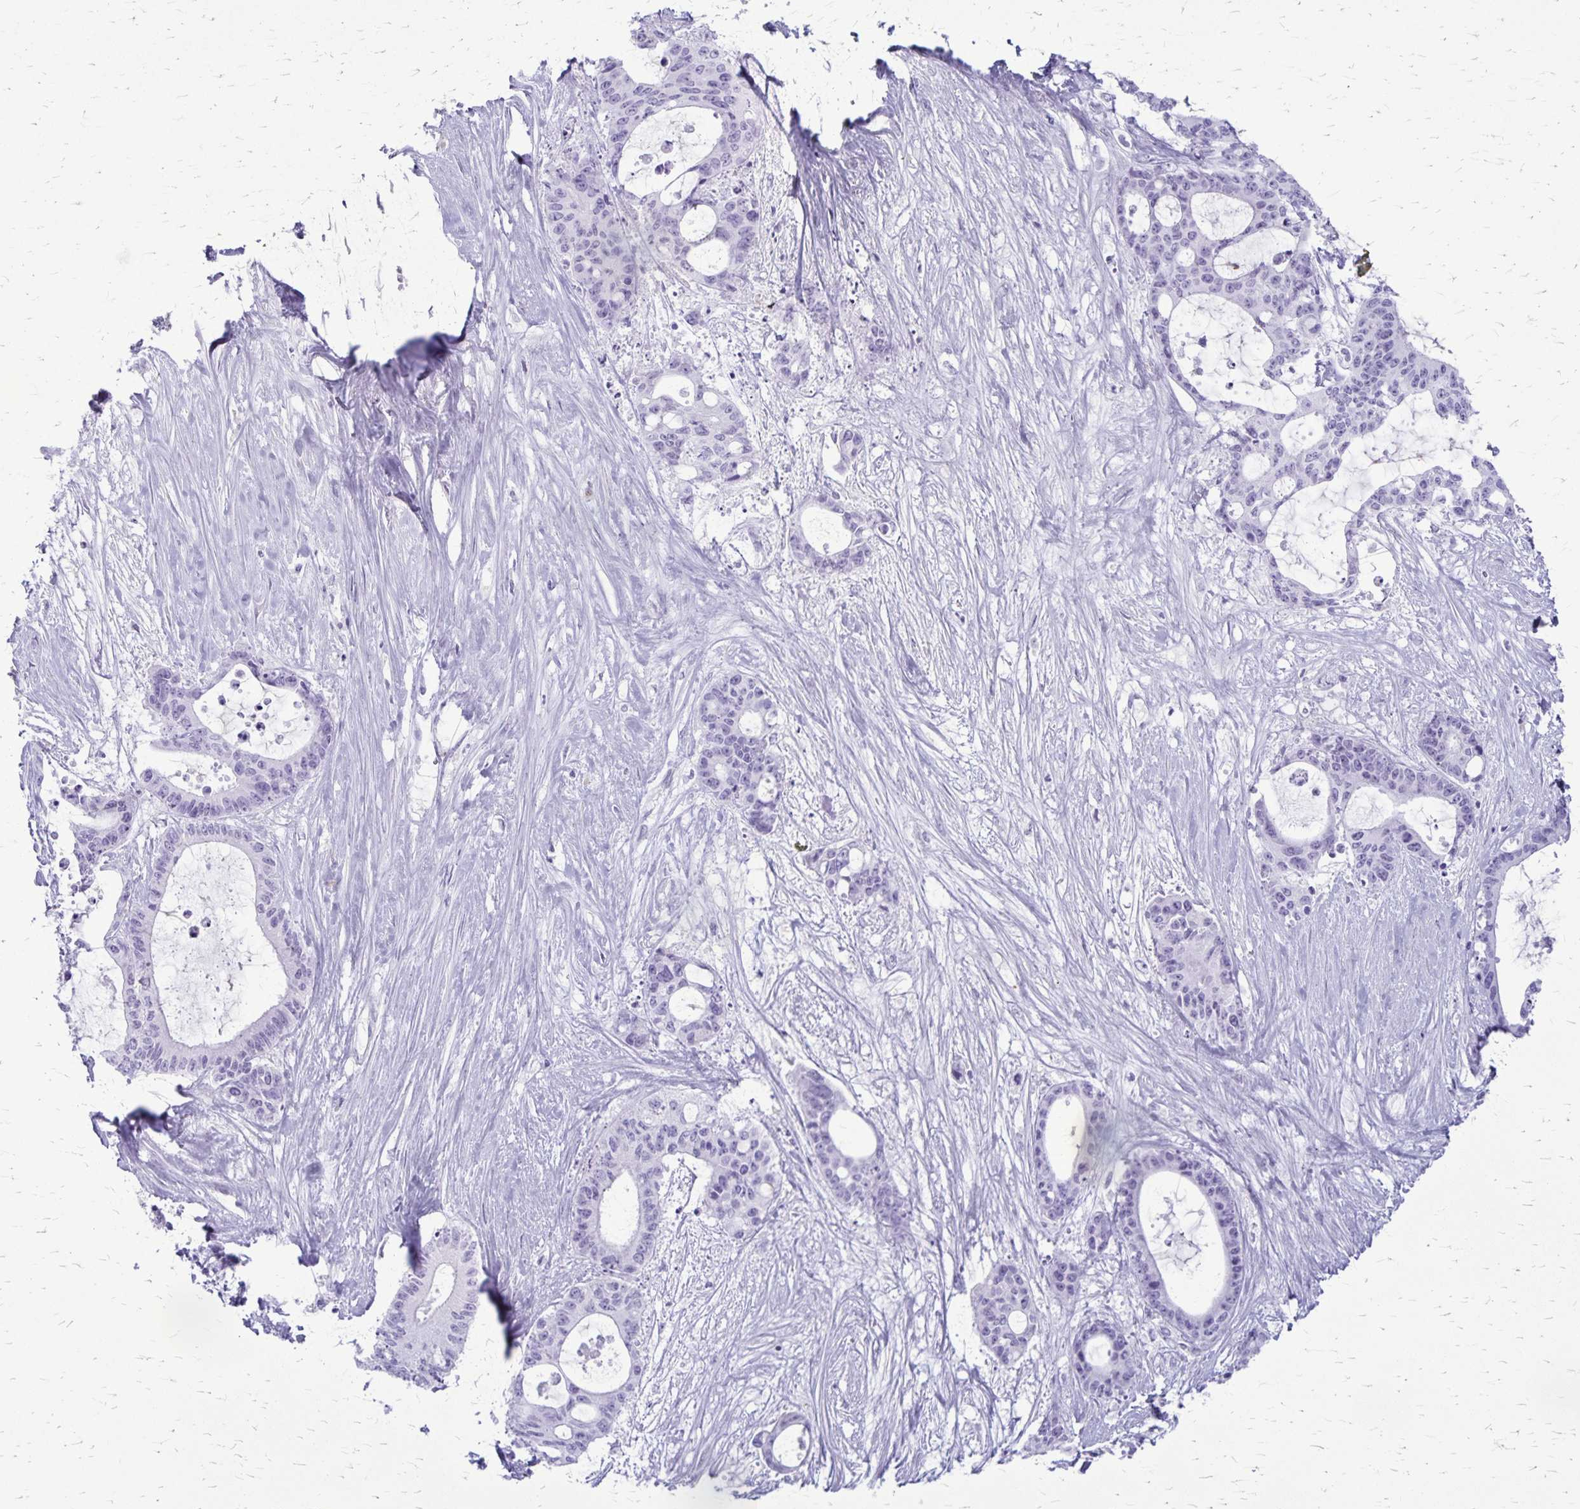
{"staining": {"intensity": "negative", "quantity": "none", "location": "none"}, "tissue": "liver cancer", "cell_type": "Tumor cells", "image_type": "cancer", "snomed": [{"axis": "morphology", "description": "Normal tissue, NOS"}, {"axis": "morphology", "description": "Cholangiocarcinoma"}, {"axis": "topography", "description": "Liver"}, {"axis": "topography", "description": "Peripheral nerve tissue"}], "caption": "Immunohistochemistry image of liver cancer (cholangiocarcinoma) stained for a protein (brown), which displays no staining in tumor cells.", "gene": "RTN1", "patient": {"sex": "female", "age": 73}}